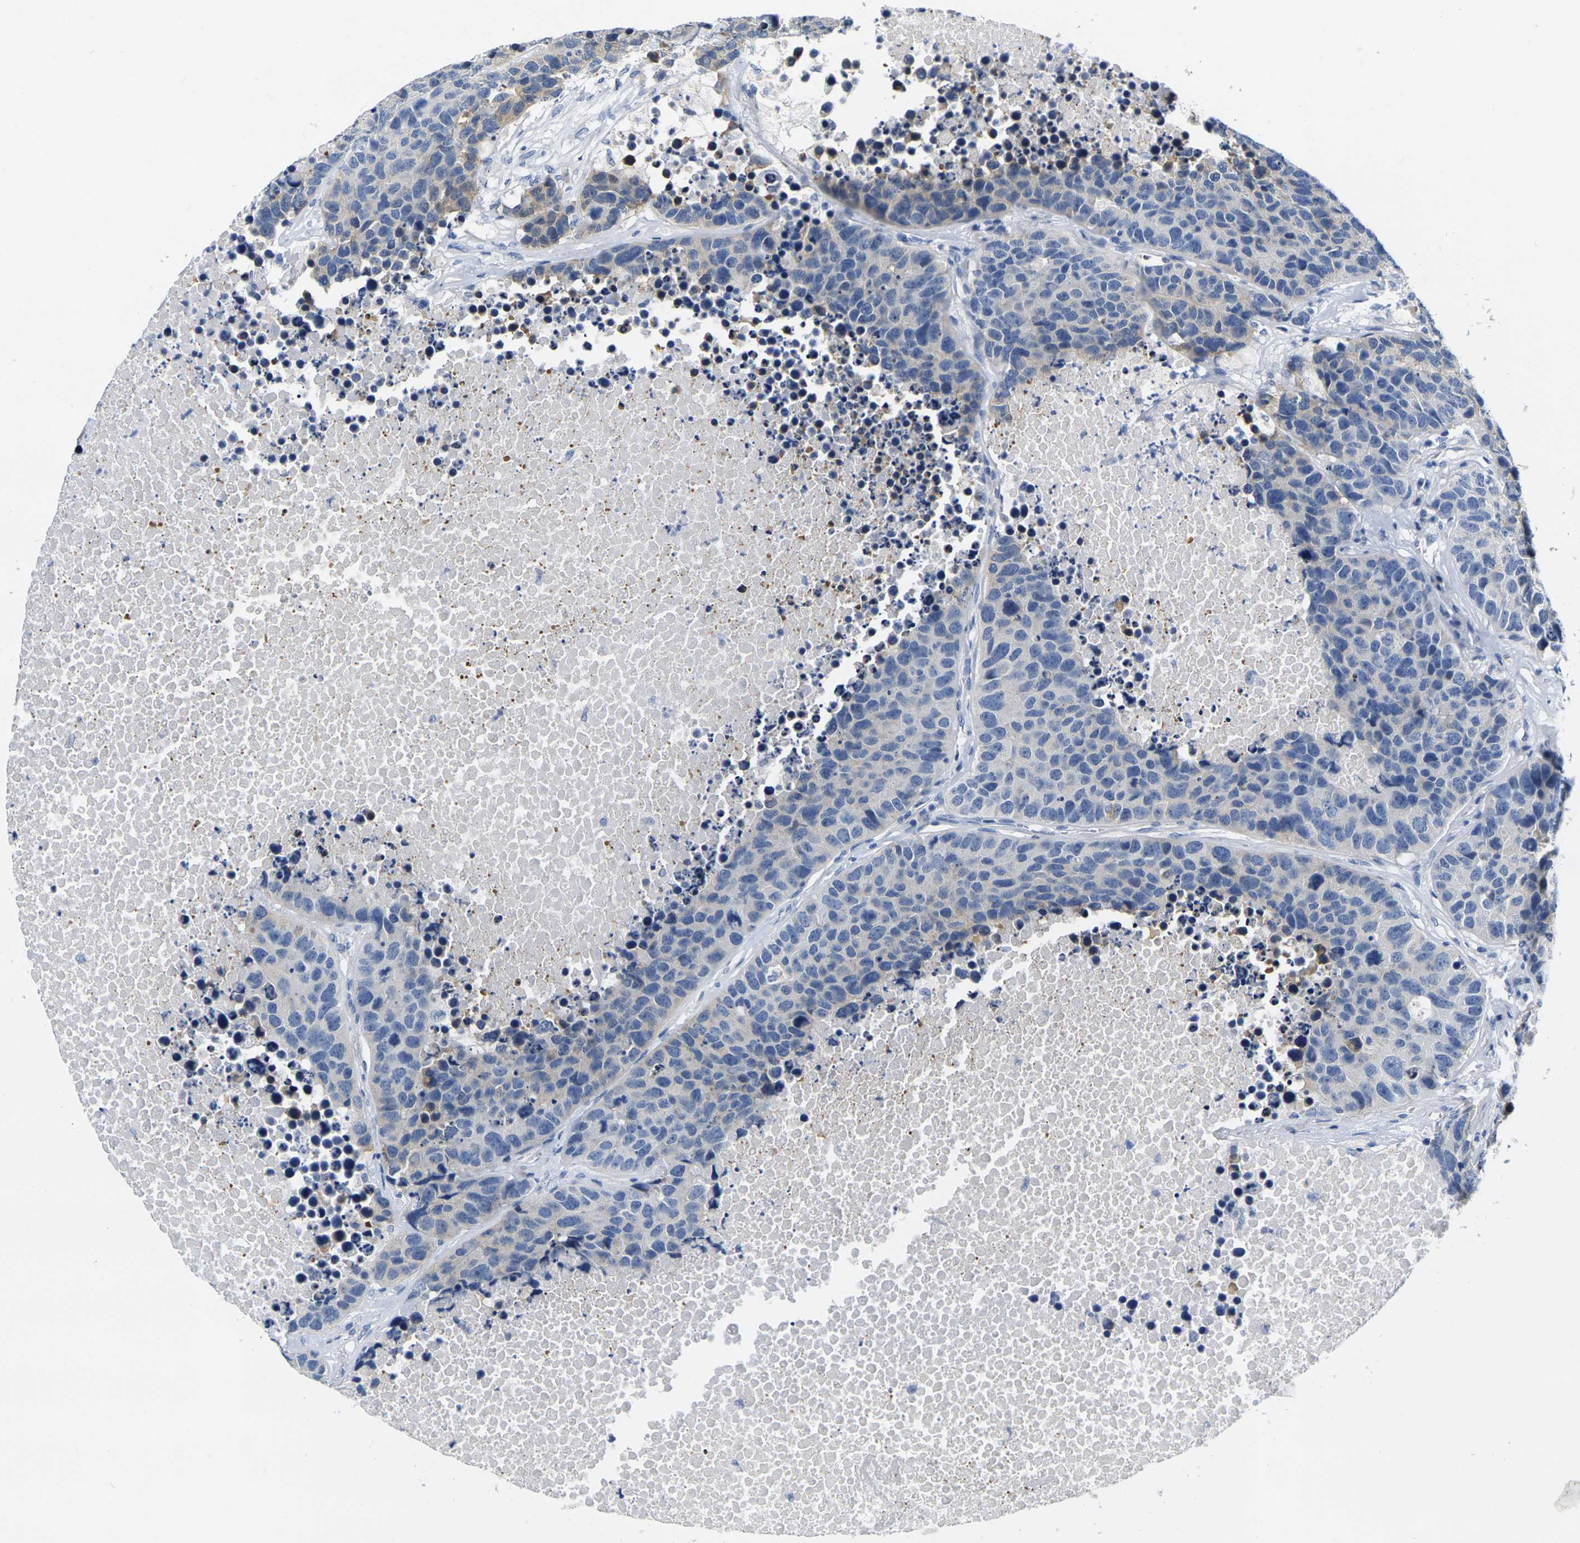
{"staining": {"intensity": "negative", "quantity": "none", "location": "none"}, "tissue": "carcinoid", "cell_type": "Tumor cells", "image_type": "cancer", "snomed": [{"axis": "morphology", "description": "Carcinoid, malignant, NOS"}, {"axis": "topography", "description": "Lung"}], "caption": "This micrograph is of malignant carcinoid stained with IHC to label a protein in brown with the nuclei are counter-stained blue. There is no staining in tumor cells.", "gene": "NOCT", "patient": {"sex": "male", "age": 60}}